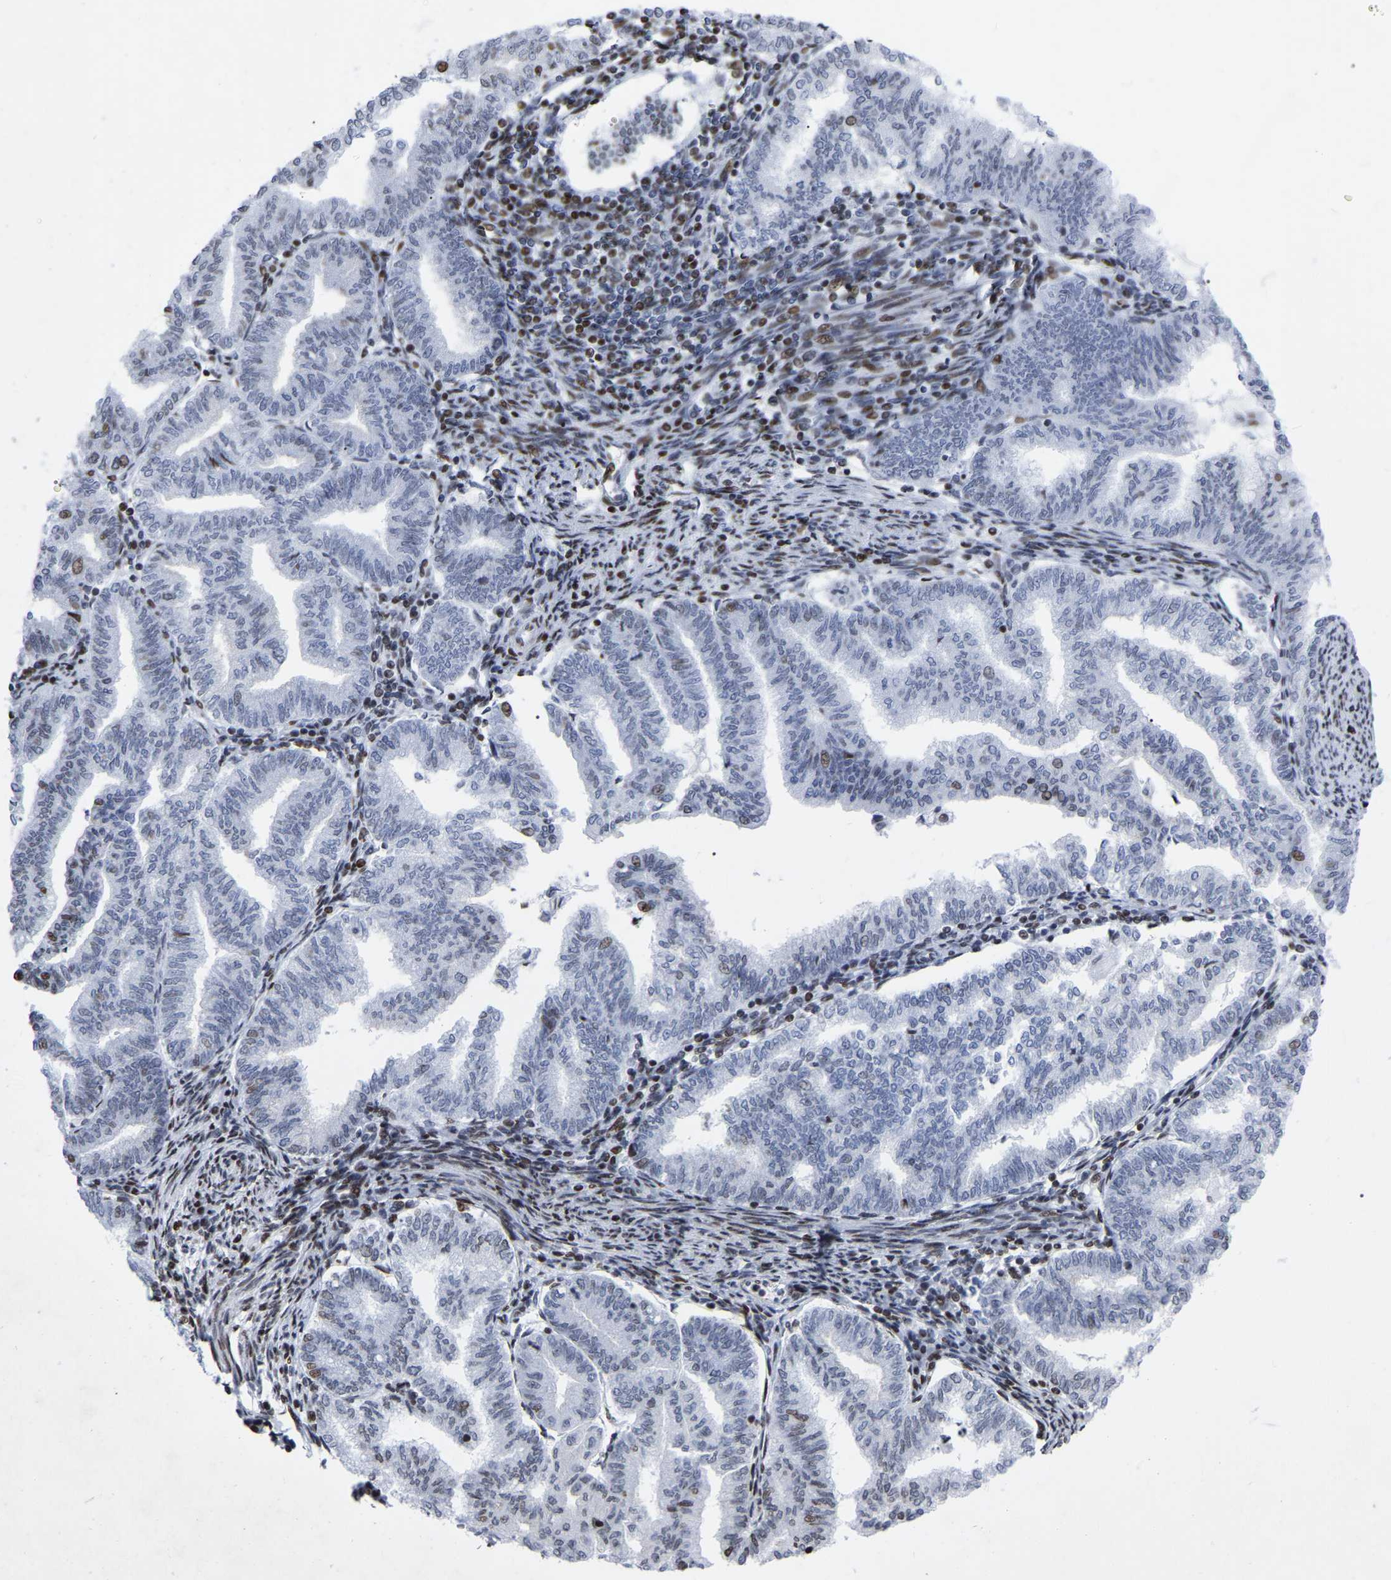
{"staining": {"intensity": "negative", "quantity": "none", "location": "none"}, "tissue": "endometrial cancer", "cell_type": "Tumor cells", "image_type": "cancer", "snomed": [{"axis": "morphology", "description": "Polyp, NOS"}, {"axis": "morphology", "description": "Adenocarcinoma, NOS"}, {"axis": "morphology", "description": "Adenoma, NOS"}, {"axis": "topography", "description": "Endometrium"}], "caption": "This is an immunohistochemistry (IHC) image of endometrial cancer. There is no positivity in tumor cells.", "gene": "PRCC", "patient": {"sex": "female", "age": 79}}